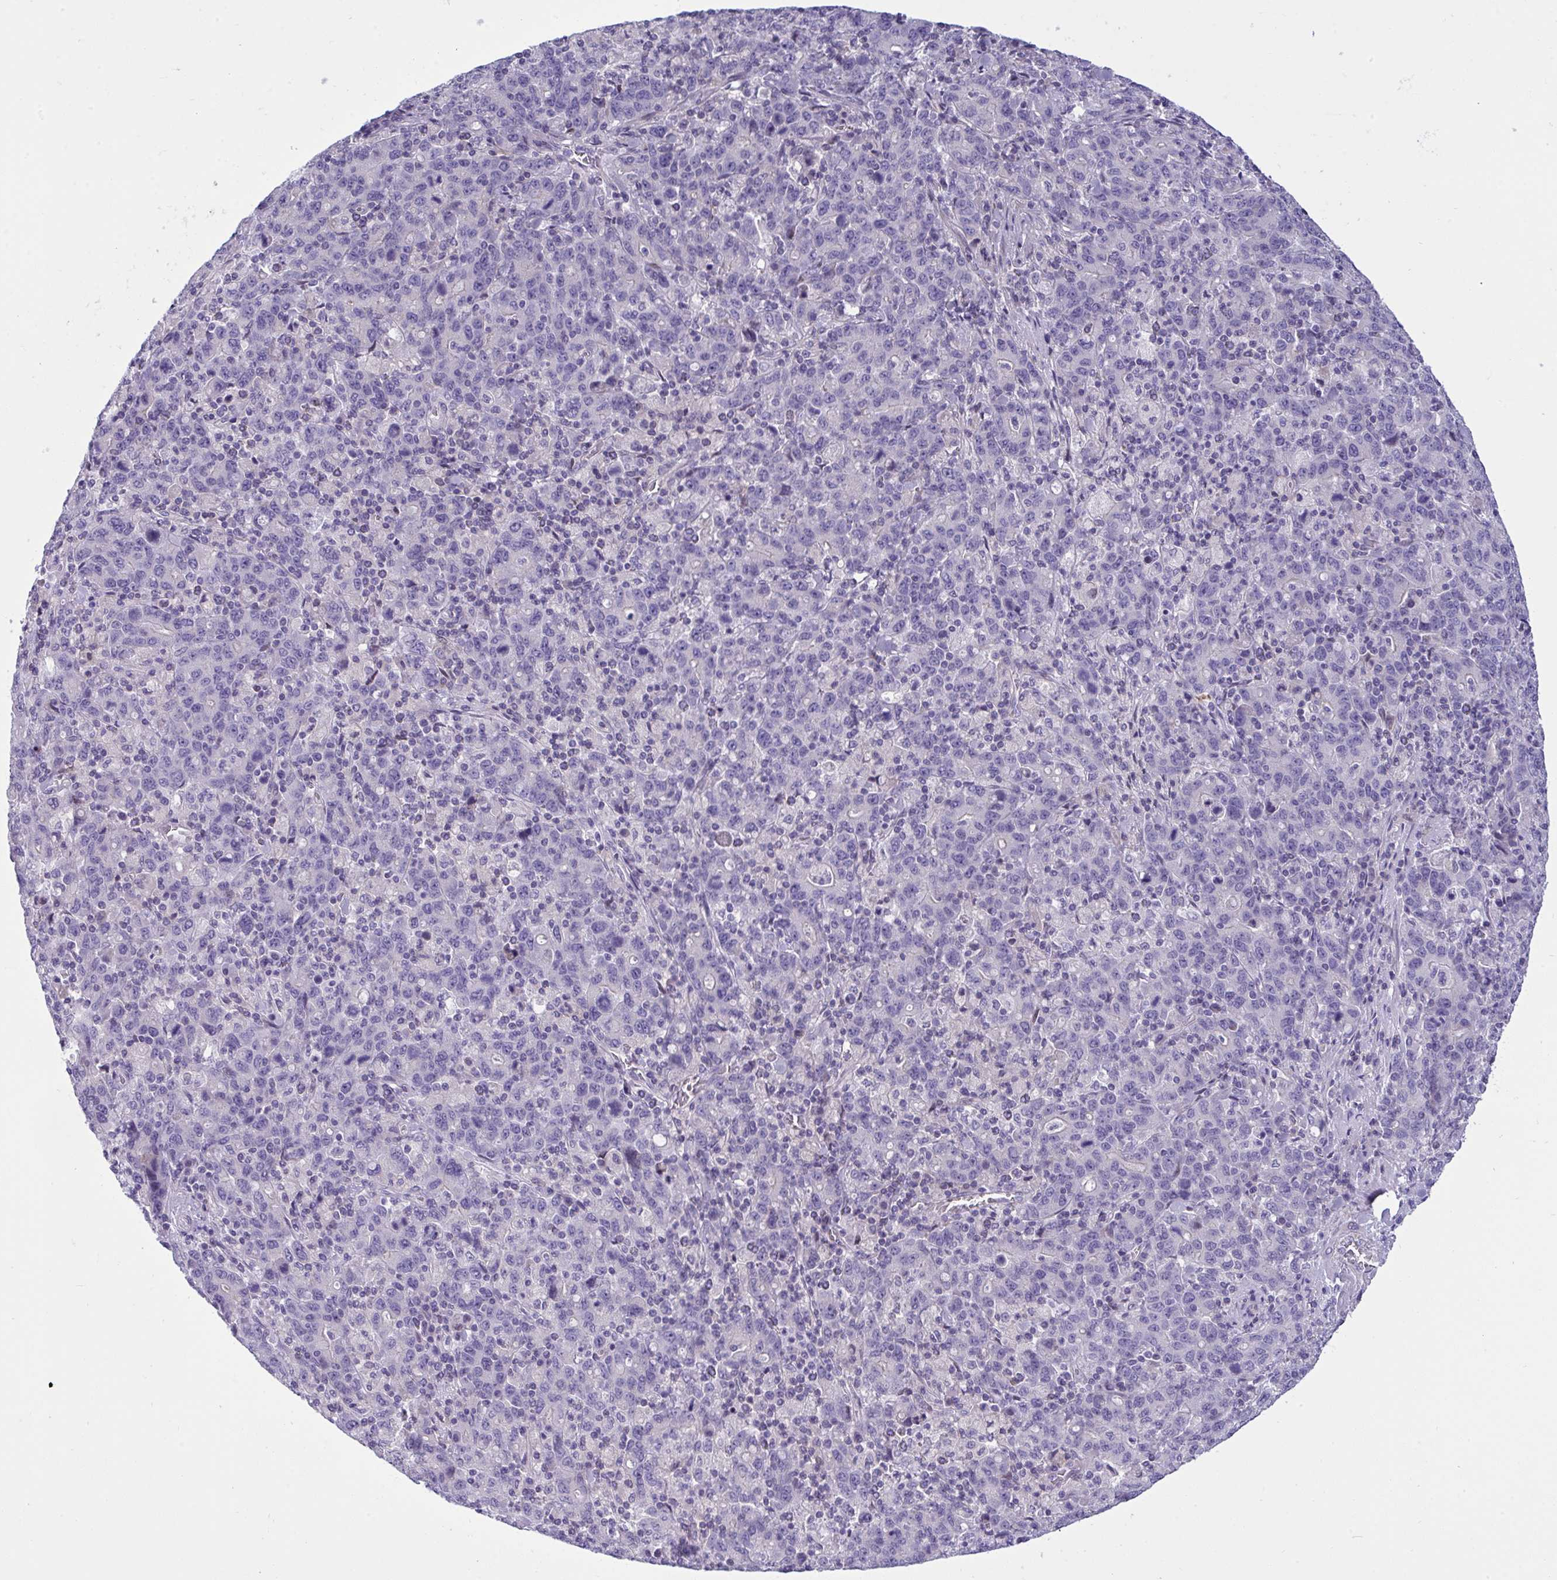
{"staining": {"intensity": "negative", "quantity": "none", "location": "none"}, "tissue": "stomach cancer", "cell_type": "Tumor cells", "image_type": "cancer", "snomed": [{"axis": "morphology", "description": "Adenocarcinoma, NOS"}, {"axis": "topography", "description": "Stomach, upper"}], "caption": "High magnification brightfield microscopy of stomach adenocarcinoma stained with DAB (brown) and counterstained with hematoxylin (blue): tumor cells show no significant staining.", "gene": "WDR97", "patient": {"sex": "male", "age": 69}}